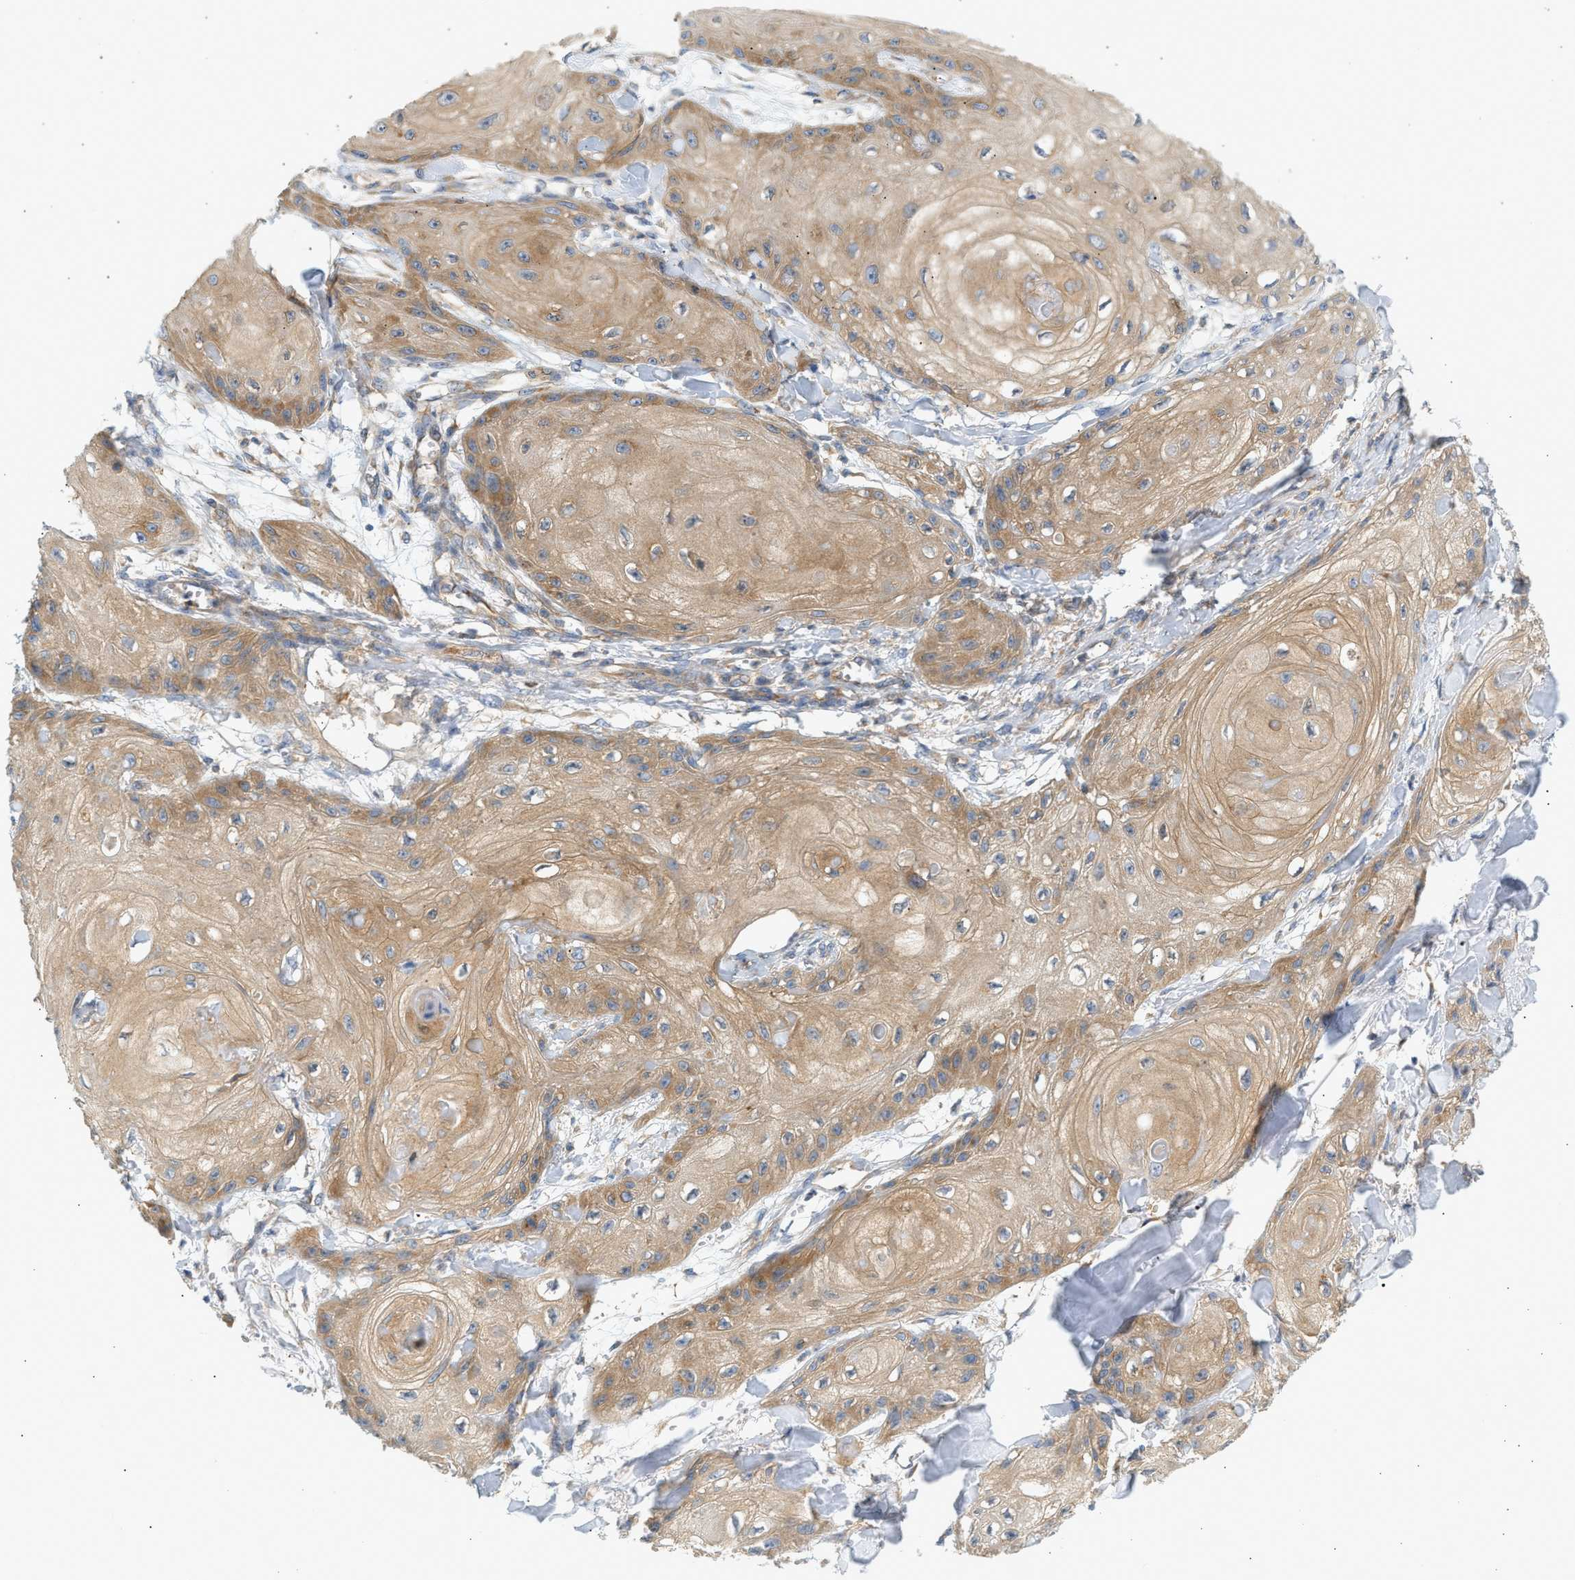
{"staining": {"intensity": "moderate", "quantity": ">75%", "location": "cytoplasmic/membranous"}, "tissue": "skin cancer", "cell_type": "Tumor cells", "image_type": "cancer", "snomed": [{"axis": "morphology", "description": "Squamous cell carcinoma, NOS"}, {"axis": "topography", "description": "Skin"}], "caption": "IHC micrograph of neoplastic tissue: human skin squamous cell carcinoma stained using immunohistochemistry shows medium levels of moderate protein expression localized specifically in the cytoplasmic/membranous of tumor cells, appearing as a cytoplasmic/membranous brown color.", "gene": "PAFAH1B1", "patient": {"sex": "male", "age": 74}}